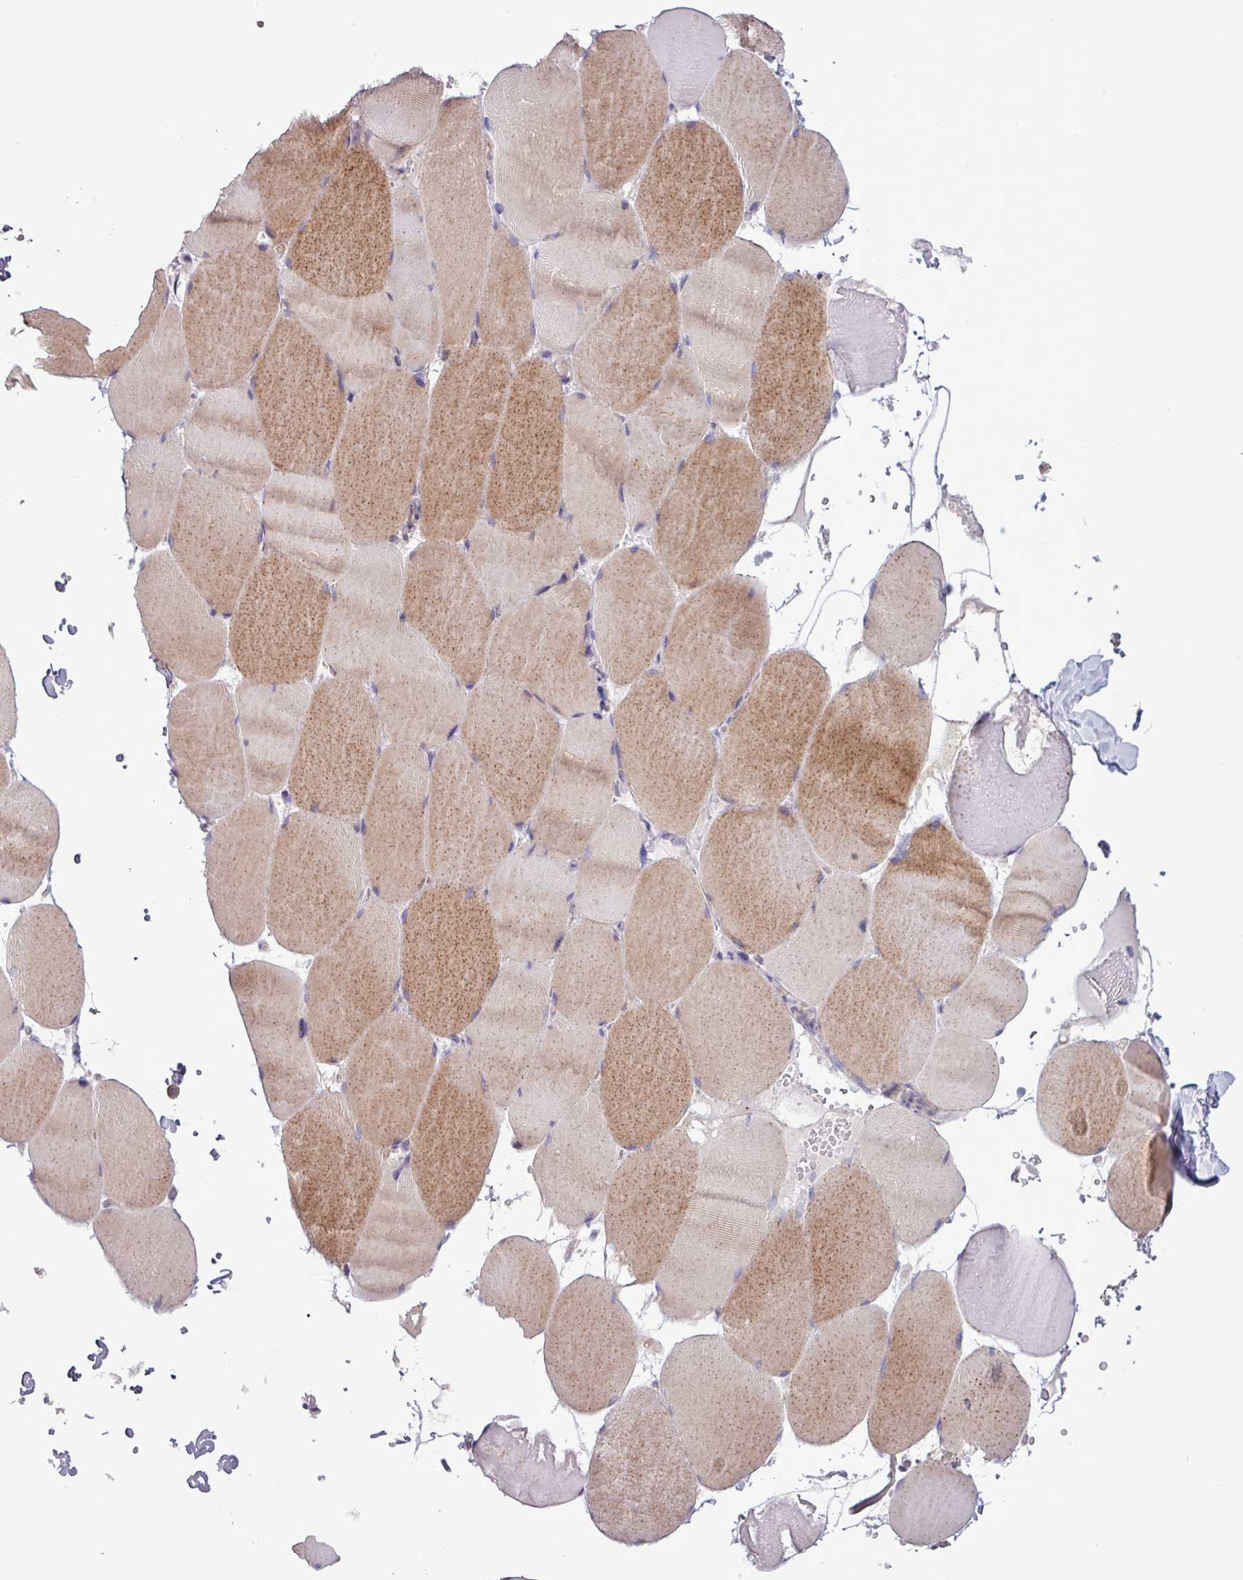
{"staining": {"intensity": "moderate", "quantity": "25%-75%", "location": "cytoplasmic/membranous"}, "tissue": "skeletal muscle", "cell_type": "Myocytes", "image_type": "normal", "snomed": [{"axis": "morphology", "description": "Normal tissue, NOS"}, {"axis": "topography", "description": "Skeletal muscle"}, {"axis": "topography", "description": "Head-Neck"}], "caption": "The photomicrograph reveals a brown stain indicating the presence of a protein in the cytoplasmic/membranous of myocytes in skeletal muscle.", "gene": "PLIN2", "patient": {"sex": "male", "age": 66}}